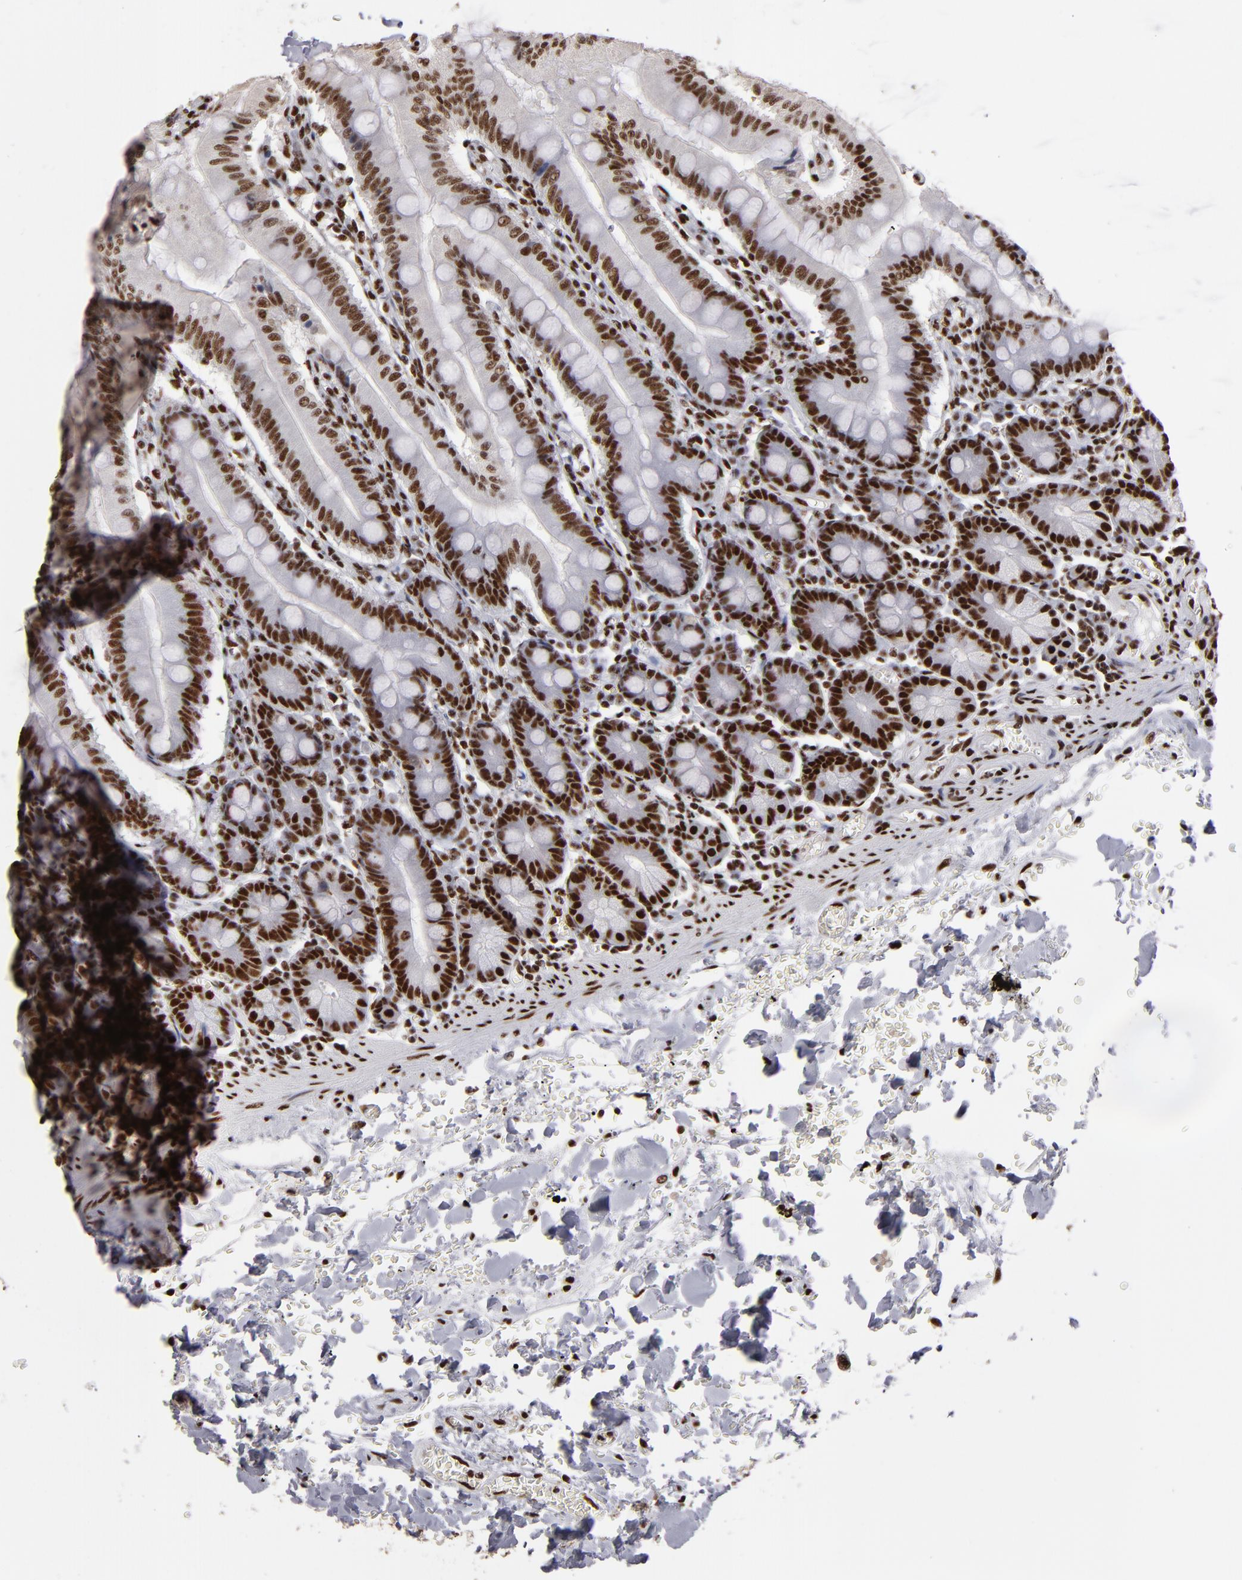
{"staining": {"intensity": "strong", "quantity": ">75%", "location": "nuclear"}, "tissue": "small intestine", "cell_type": "Glandular cells", "image_type": "normal", "snomed": [{"axis": "morphology", "description": "Normal tissue, NOS"}, {"axis": "topography", "description": "Small intestine"}], "caption": "Immunohistochemical staining of benign human small intestine reveals high levels of strong nuclear staining in about >75% of glandular cells. (IHC, brightfield microscopy, high magnification).", "gene": "MRE11", "patient": {"sex": "male", "age": 71}}